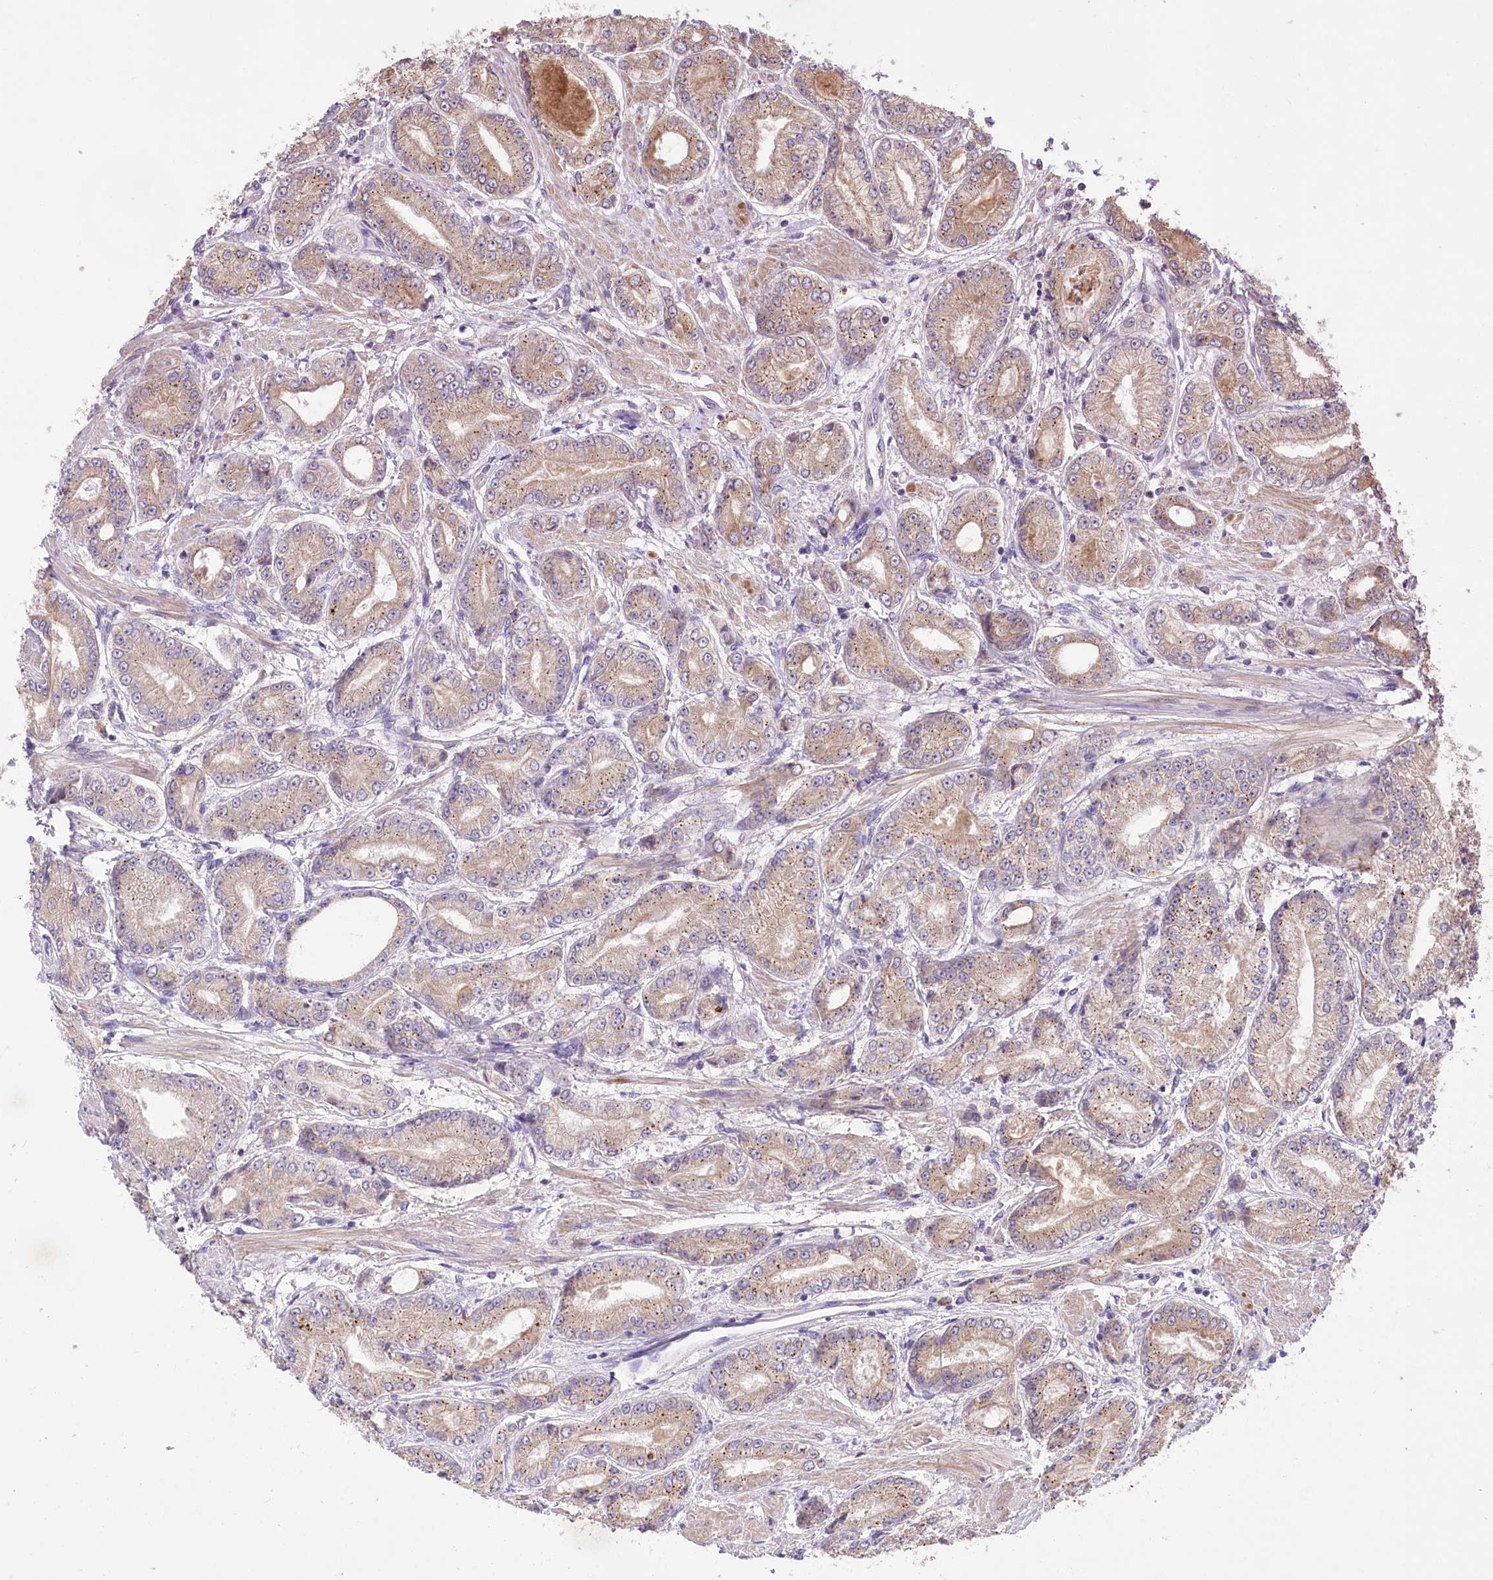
{"staining": {"intensity": "weak", "quantity": ">75%", "location": "cytoplasmic/membranous"}, "tissue": "prostate cancer", "cell_type": "Tumor cells", "image_type": "cancer", "snomed": [{"axis": "morphology", "description": "Adenocarcinoma, High grade"}, {"axis": "topography", "description": "Prostate"}], "caption": "High-power microscopy captured an immunohistochemistry histopathology image of adenocarcinoma (high-grade) (prostate), revealing weak cytoplasmic/membranous staining in approximately >75% of tumor cells.", "gene": "HELT", "patient": {"sex": "male", "age": 59}}